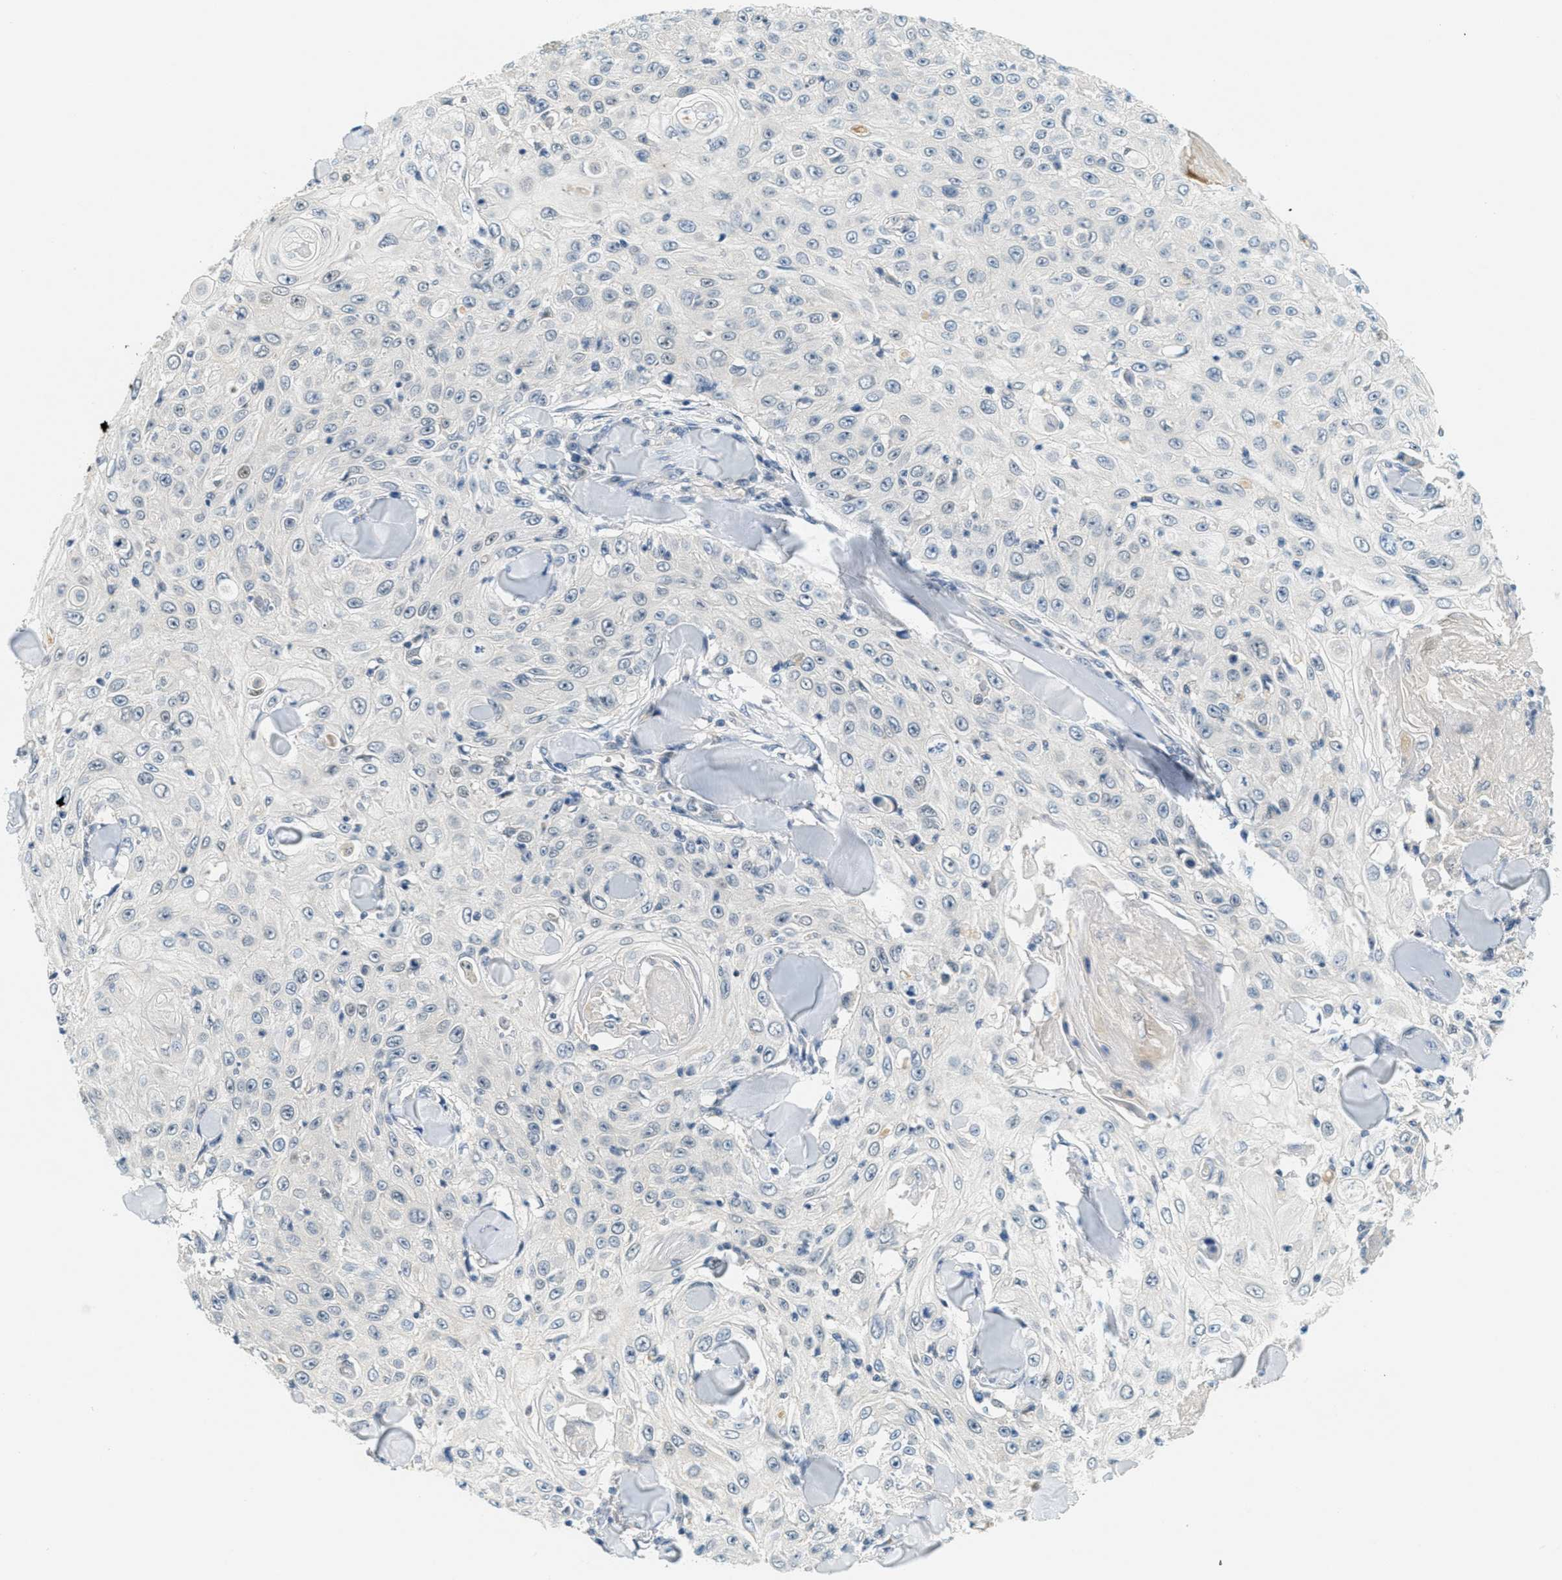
{"staining": {"intensity": "negative", "quantity": "none", "location": "none"}, "tissue": "skin cancer", "cell_type": "Tumor cells", "image_type": "cancer", "snomed": [{"axis": "morphology", "description": "Squamous cell carcinoma, NOS"}, {"axis": "topography", "description": "Skin"}], "caption": "An immunohistochemistry (IHC) micrograph of skin cancer is shown. There is no staining in tumor cells of skin cancer.", "gene": "RASGRP2", "patient": {"sex": "male", "age": 86}}